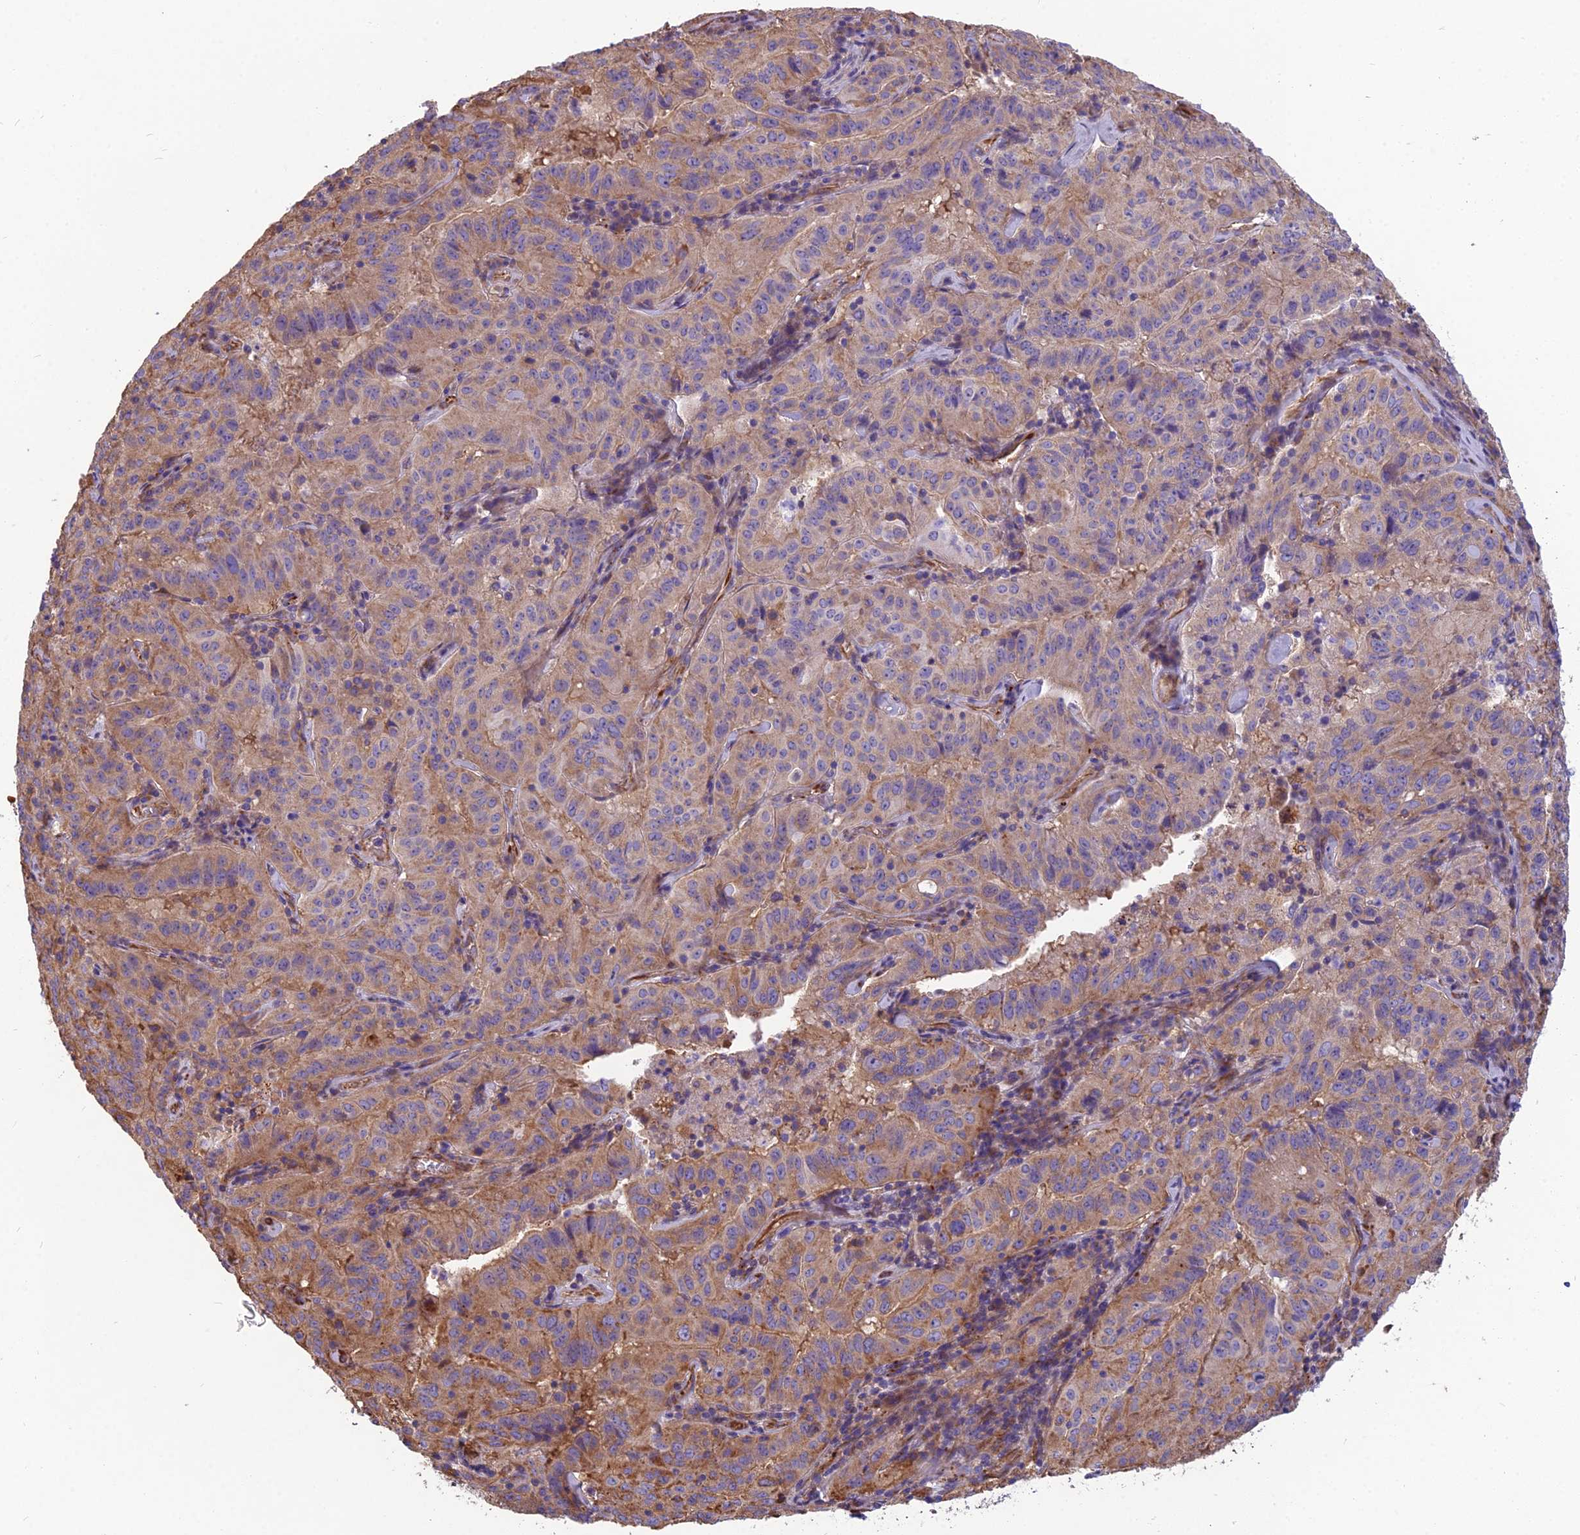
{"staining": {"intensity": "moderate", "quantity": "<25%", "location": "cytoplasmic/membranous"}, "tissue": "pancreatic cancer", "cell_type": "Tumor cells", "image_type": "cancer", "snomed": [{"axis": "morphology", "description": "Adenocarcinoma, NOS"}, {"axis": "topography", "description": "Pancreas"}], "caption": "This is an image of IHC staining of pancreatic adenocarcinoma, which shows moderate staining in the cytoplasmic/membranous of tumor cells.", "gene": "SPDL1", "patient": {"sex": "male", "age": 63}}